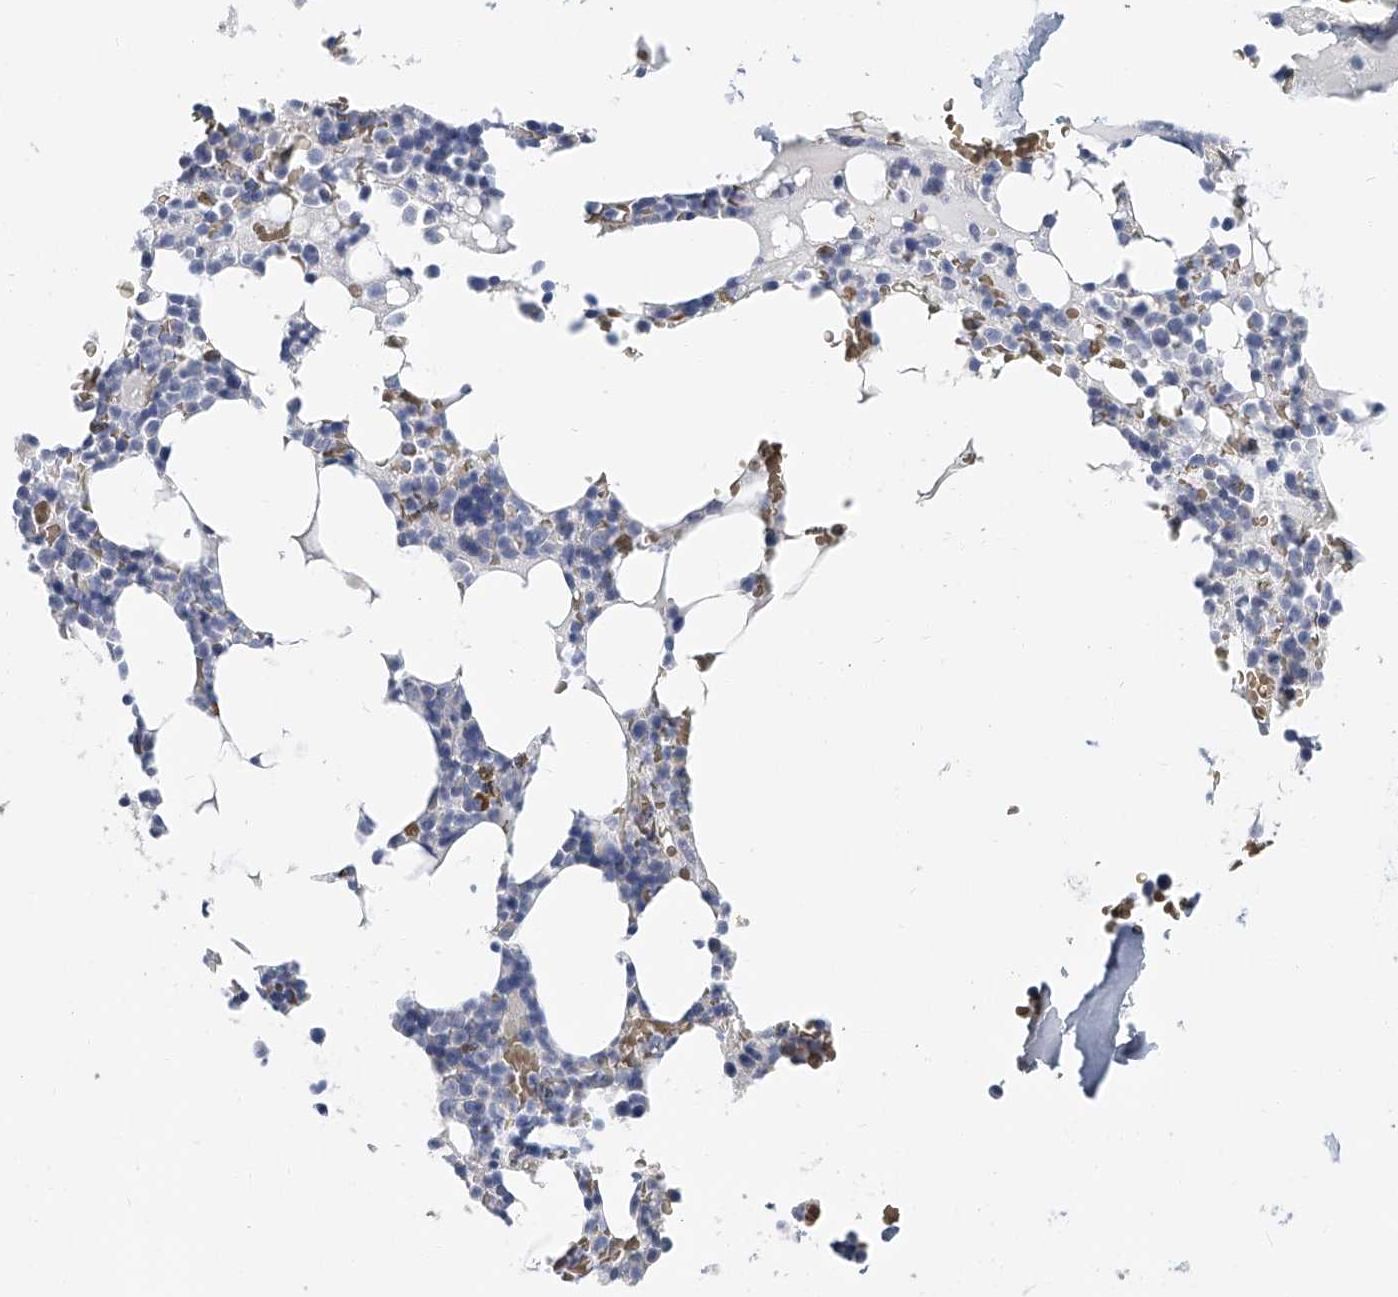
{"staining": {"intensity": "negative", "quantity": "none", "location": "none"}, "tissue": "bone marrow", "cell_type": "Hematopoietic cells", "image_type": "normal", "snomed": [{"axis": "morphology", "description": "Normal tissue, NOS"}, {"axis": "topography", "description": "Bone marrow"}], "caption": "High magnification brightfield microscopy of normal bone marrow stained with DAB (3,3'-diaminobenzidine) (brown) and counterstained with hematoxylin (blue): hematopoietic cells show no significant expression.", "gene": "KIRREL1", "patient": {"sex": "male", "age": 58}}